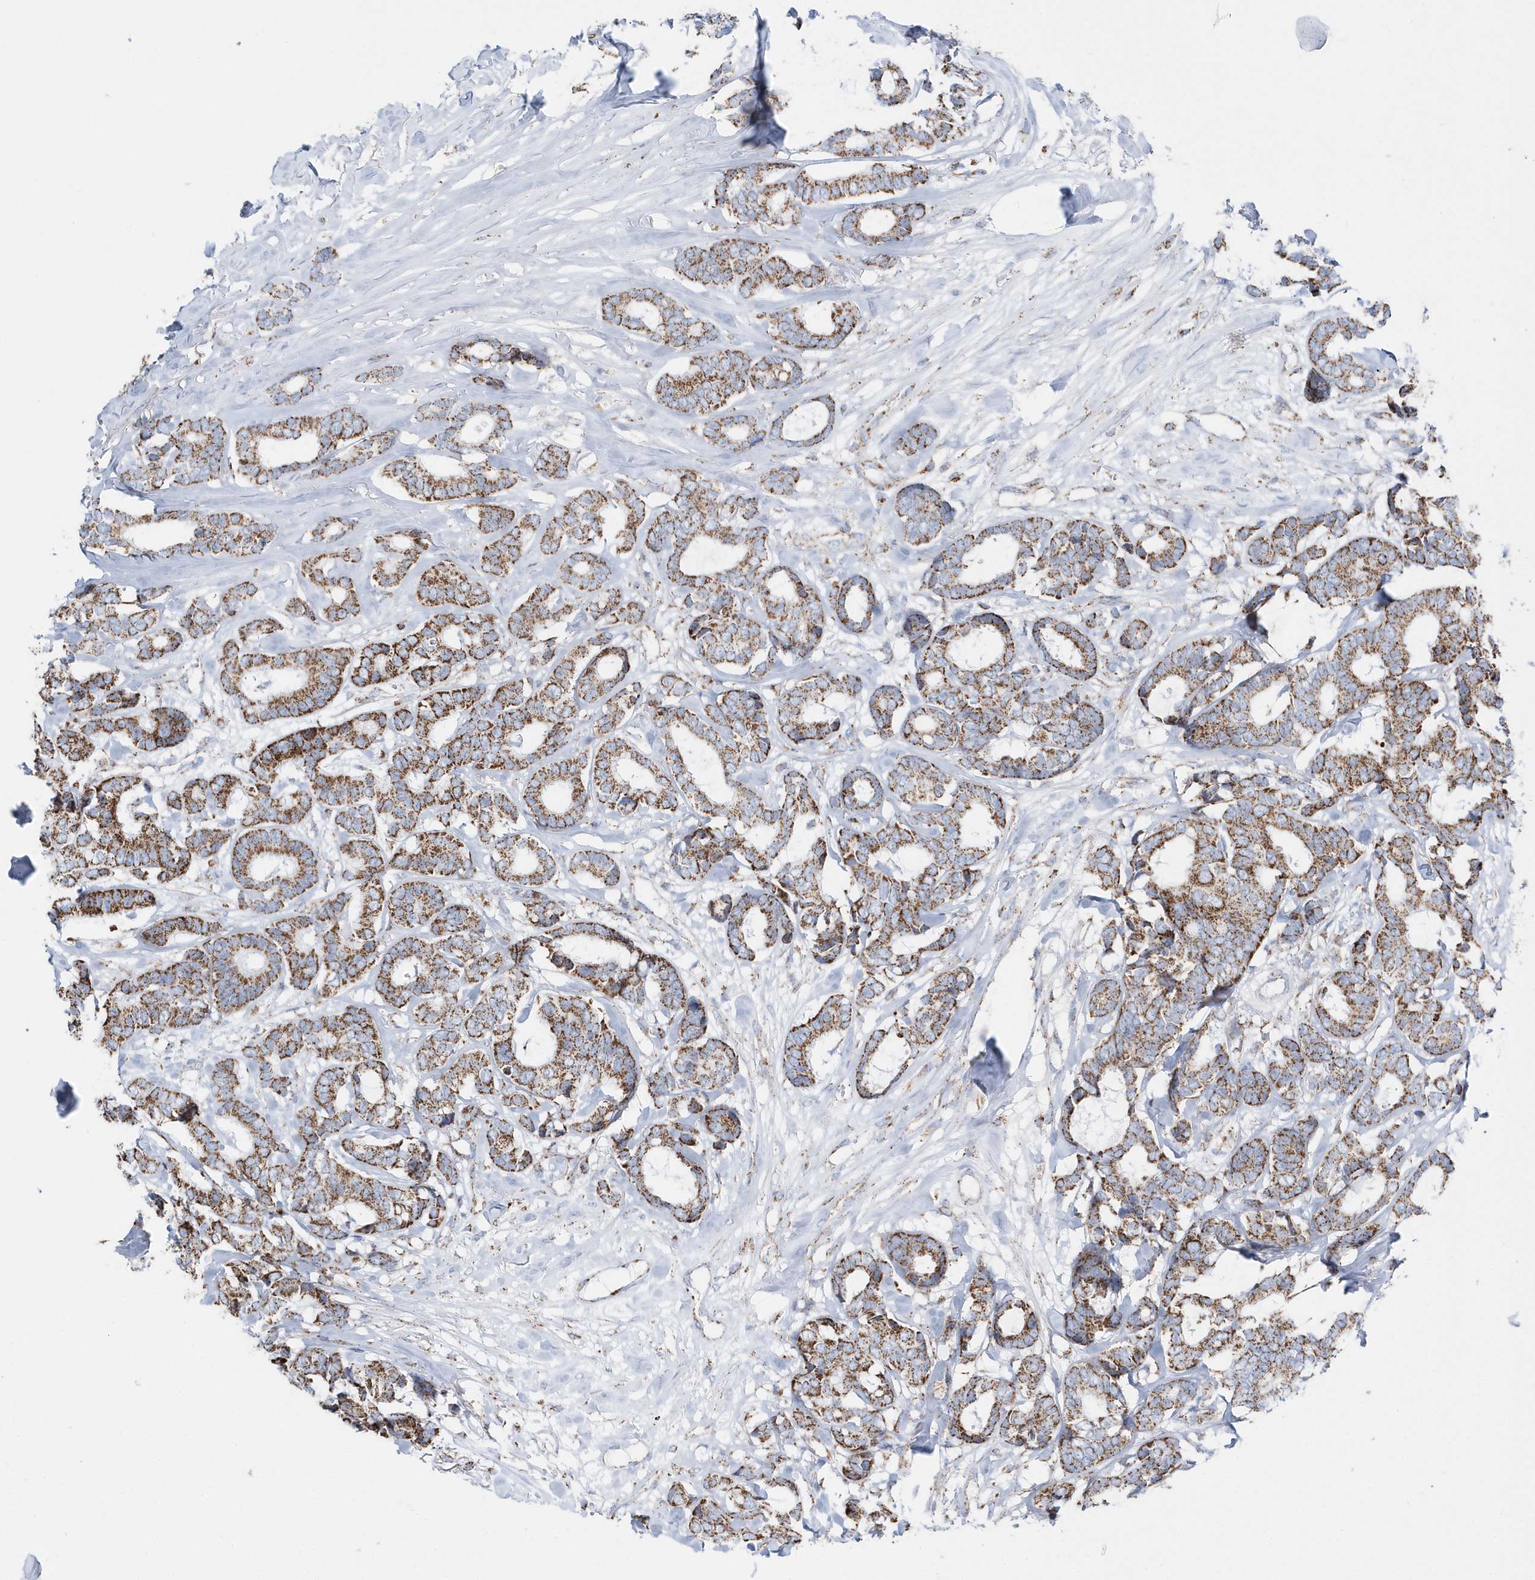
{"staining": {"intensity": "moderate", "quantity": ">75%", "location": "cytoplasmic/membranous"}, "tissue": "breast cancer", "cell_type": "Tumor cells", "image_type": "cancer", "snomed": [{"axis": "morphology", "description": "Duct carcinoma"}, {"axis": "topography", "description": "Breast"}], "caption": "Breast intraductal carcinoma stained with a brown dye displays moderate cytoplasmic/membranous positive expression in about >75% of tumor cells.", "gene": "TMCO6", "patient": {"sex": "female", "age": 87}}